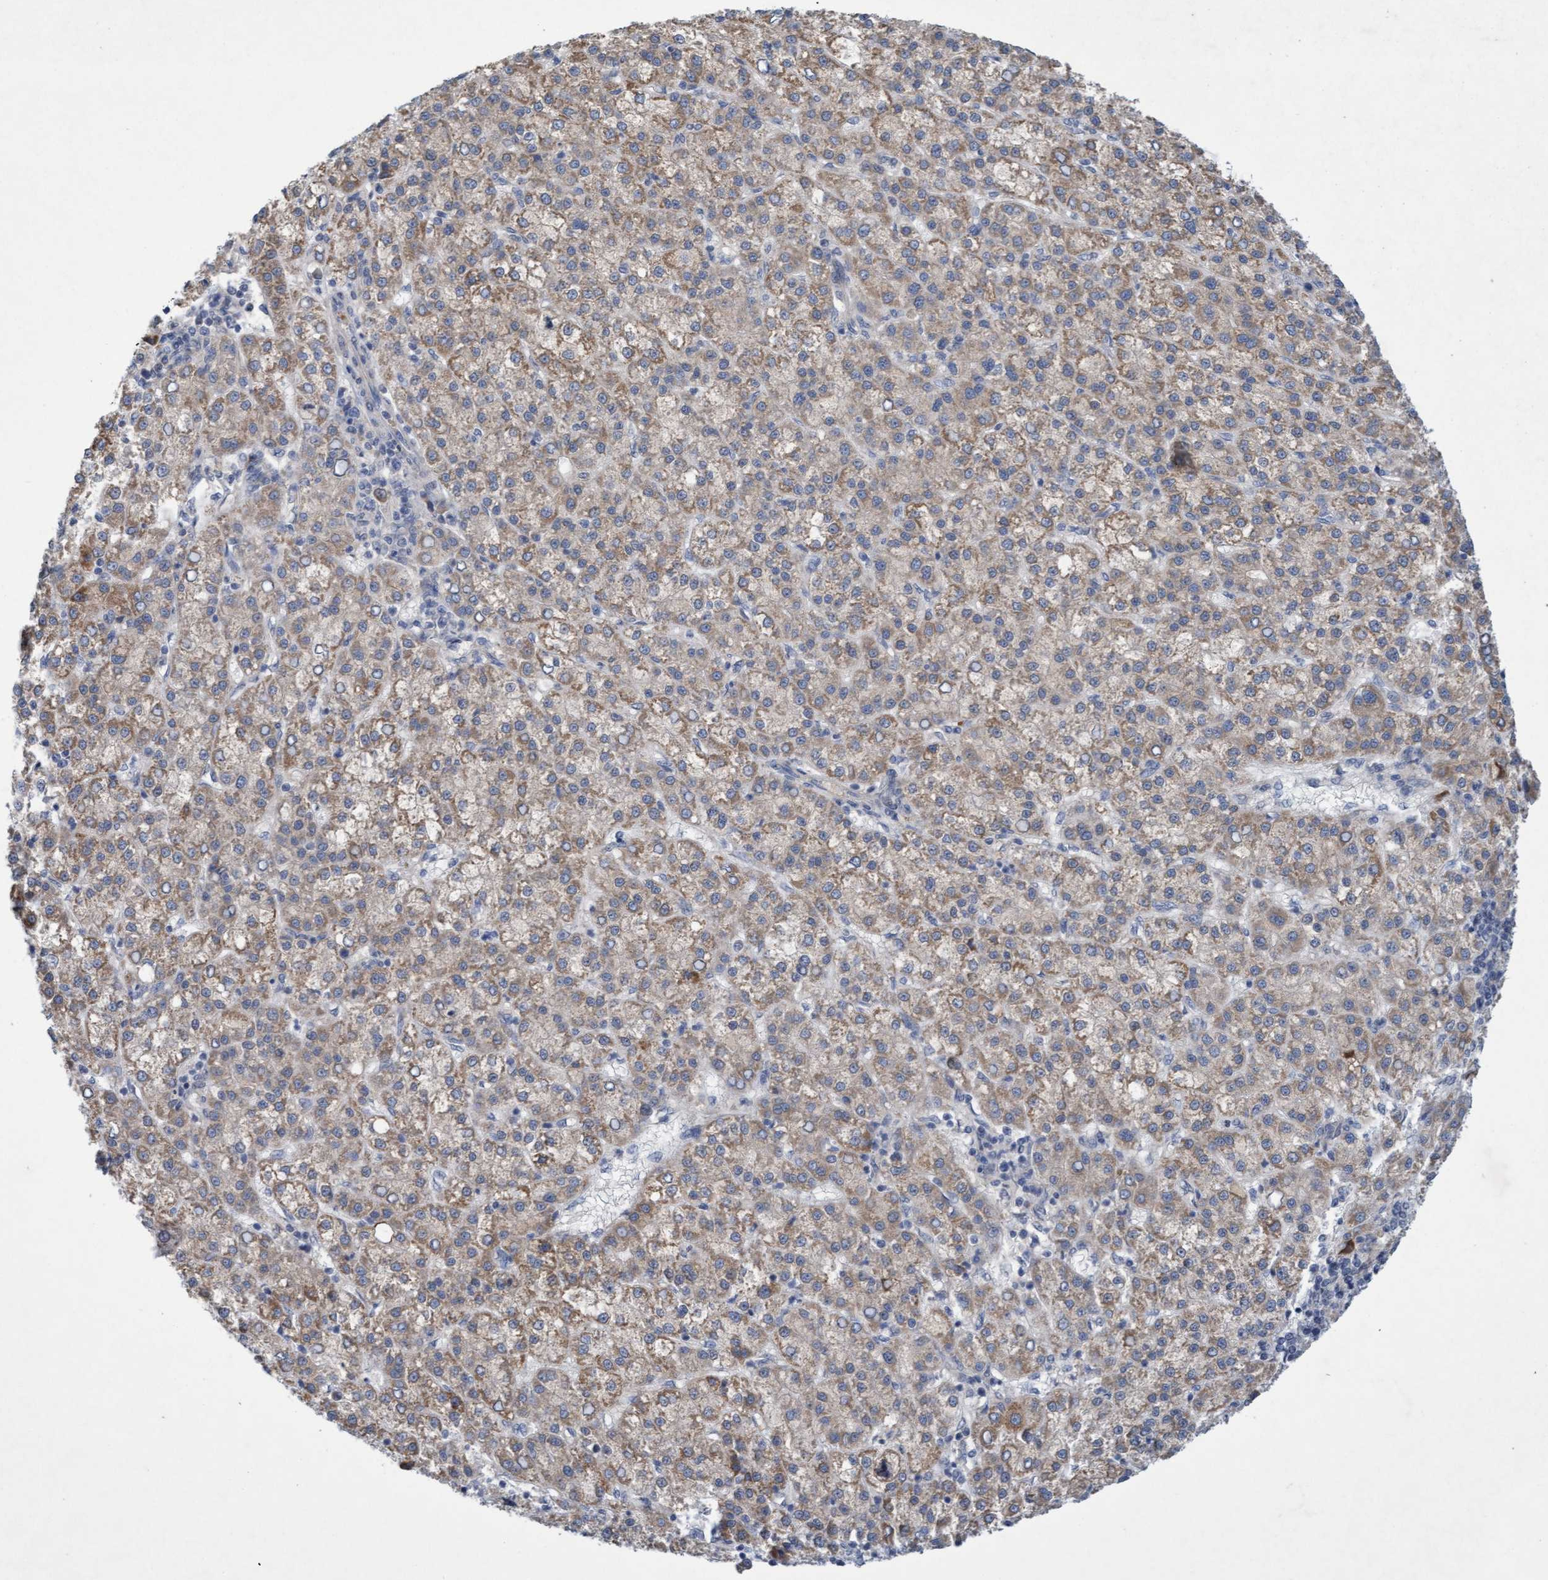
{"staining": {"intensity": "weak", "quantity": ">75%", "location": "cytoplasmic/membranous"}, "tissue": "liver cancer", "cell_type": "Tumor cells", "image_type": "cancer", "snomed": [{"axis": "morphology", "description": "Carcinoma, Hepatocellular, NOS"}, {"axis": "topography", "description": "Liver"}], "caption": "Immunohistochemical staining of liver cancer reveals weak cytoplasmic/membranous protein positivity in approximately >75% of tumor cells. The staining is performed using DAB brown chromogen to label protein expression. The nuclei are counter-stained blue using hematoxylin.", "gene": "DDHD2", "patient": {"sex": "female", "age": 58}}